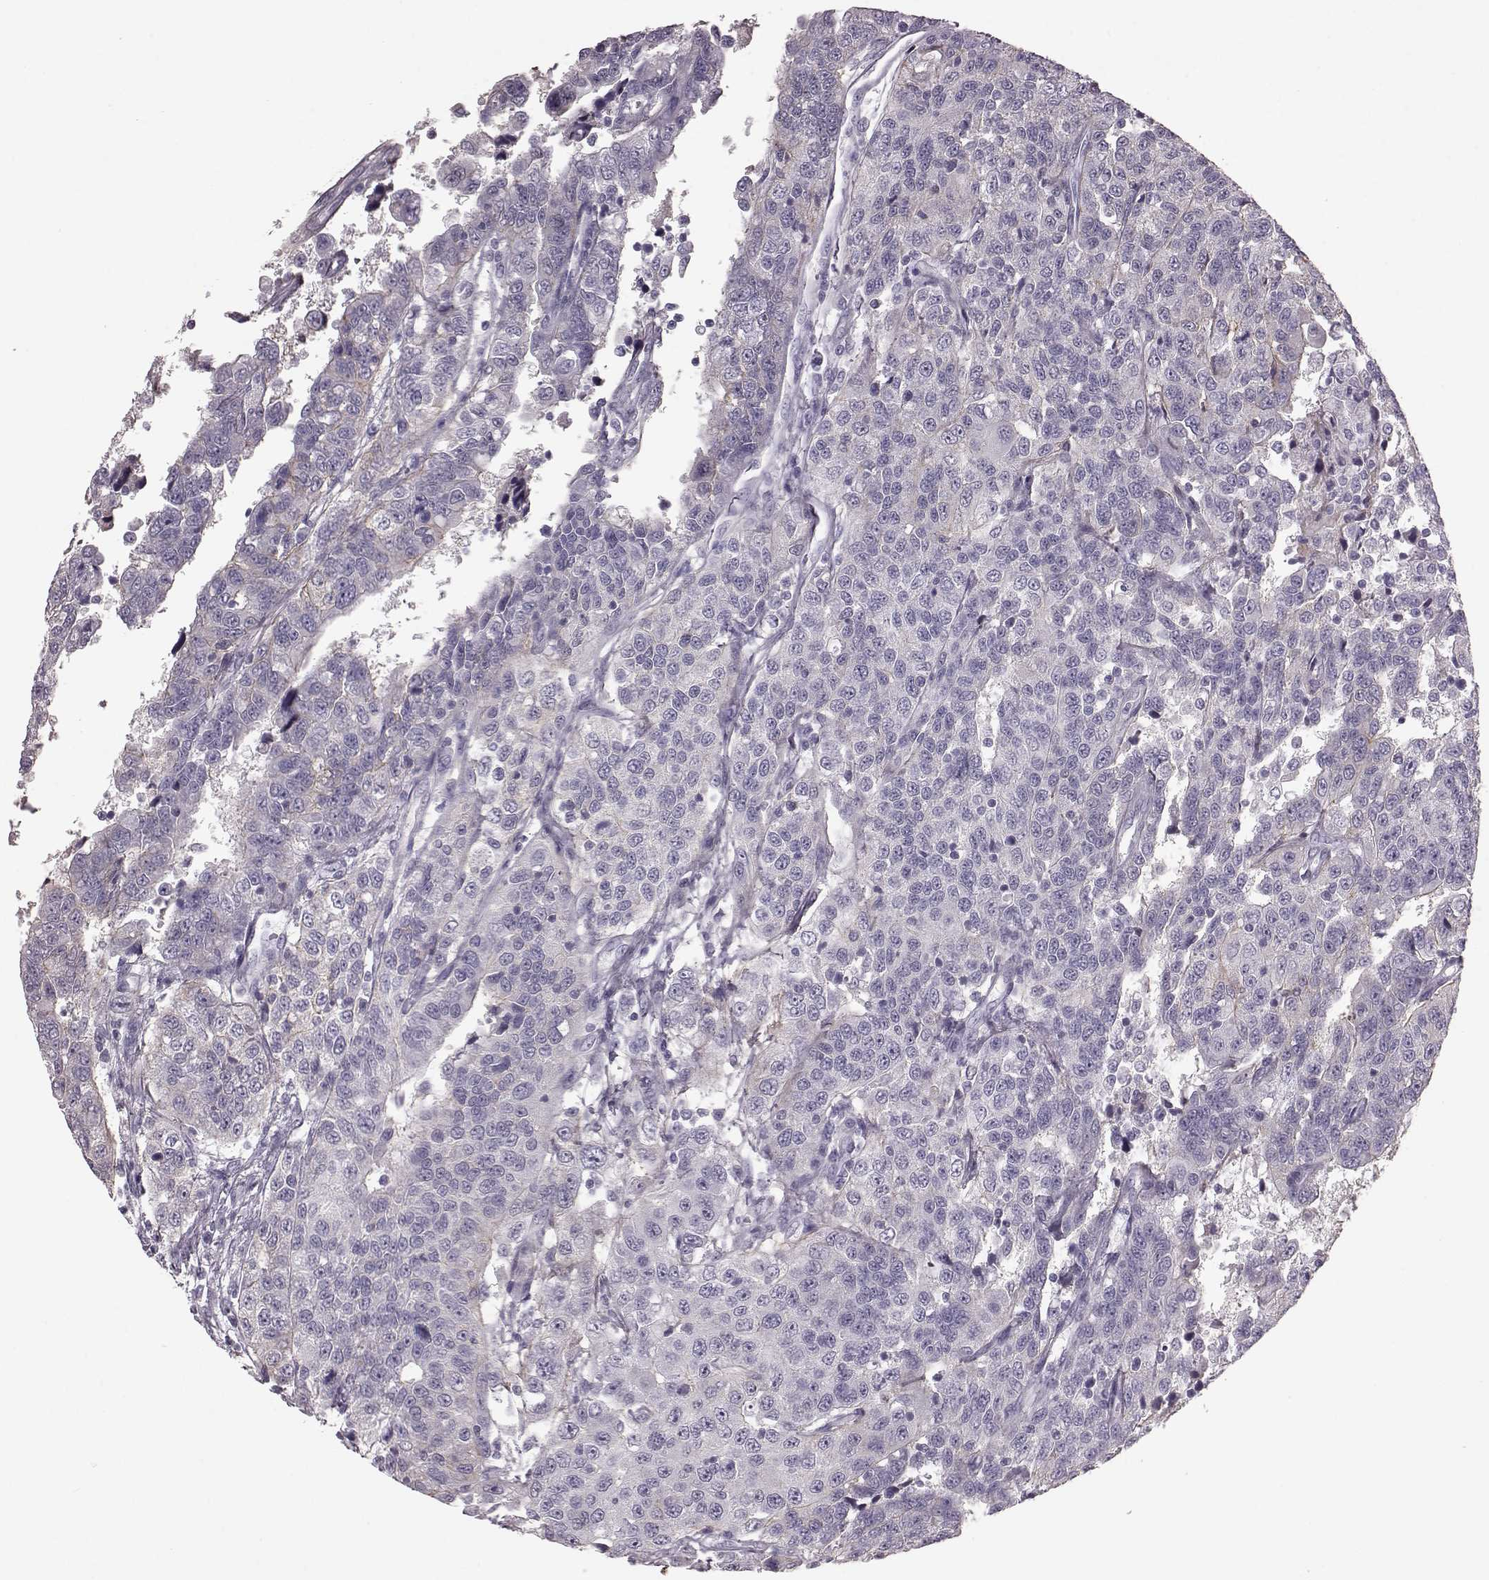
{"staining": {"intensity": "negative", "quantity": "none", "location": "none"}, "tissue": "urothelial cancer", "cell_type": "Tumor cells", "image_type": "cancer", "snomed": [{"axis": "morphology", "description": "Urothelial carcinoma, NOS"}, {"axis": "morphology", "description": "Urothelial carcinoma, High grade"}, {"axis": "topography", "description": "Urinary bladder"}], "caption": "Immunohistochemistry (IHC) of human urothelial carcinoma (high-grade) reveals no staining in tumor cells. The staining is performed using DAB brown chromogen with nuclei counter-stained in using hematoxylin.", "gene": "CRYBA2", "patient": {"sex": "female", "age": 73}}